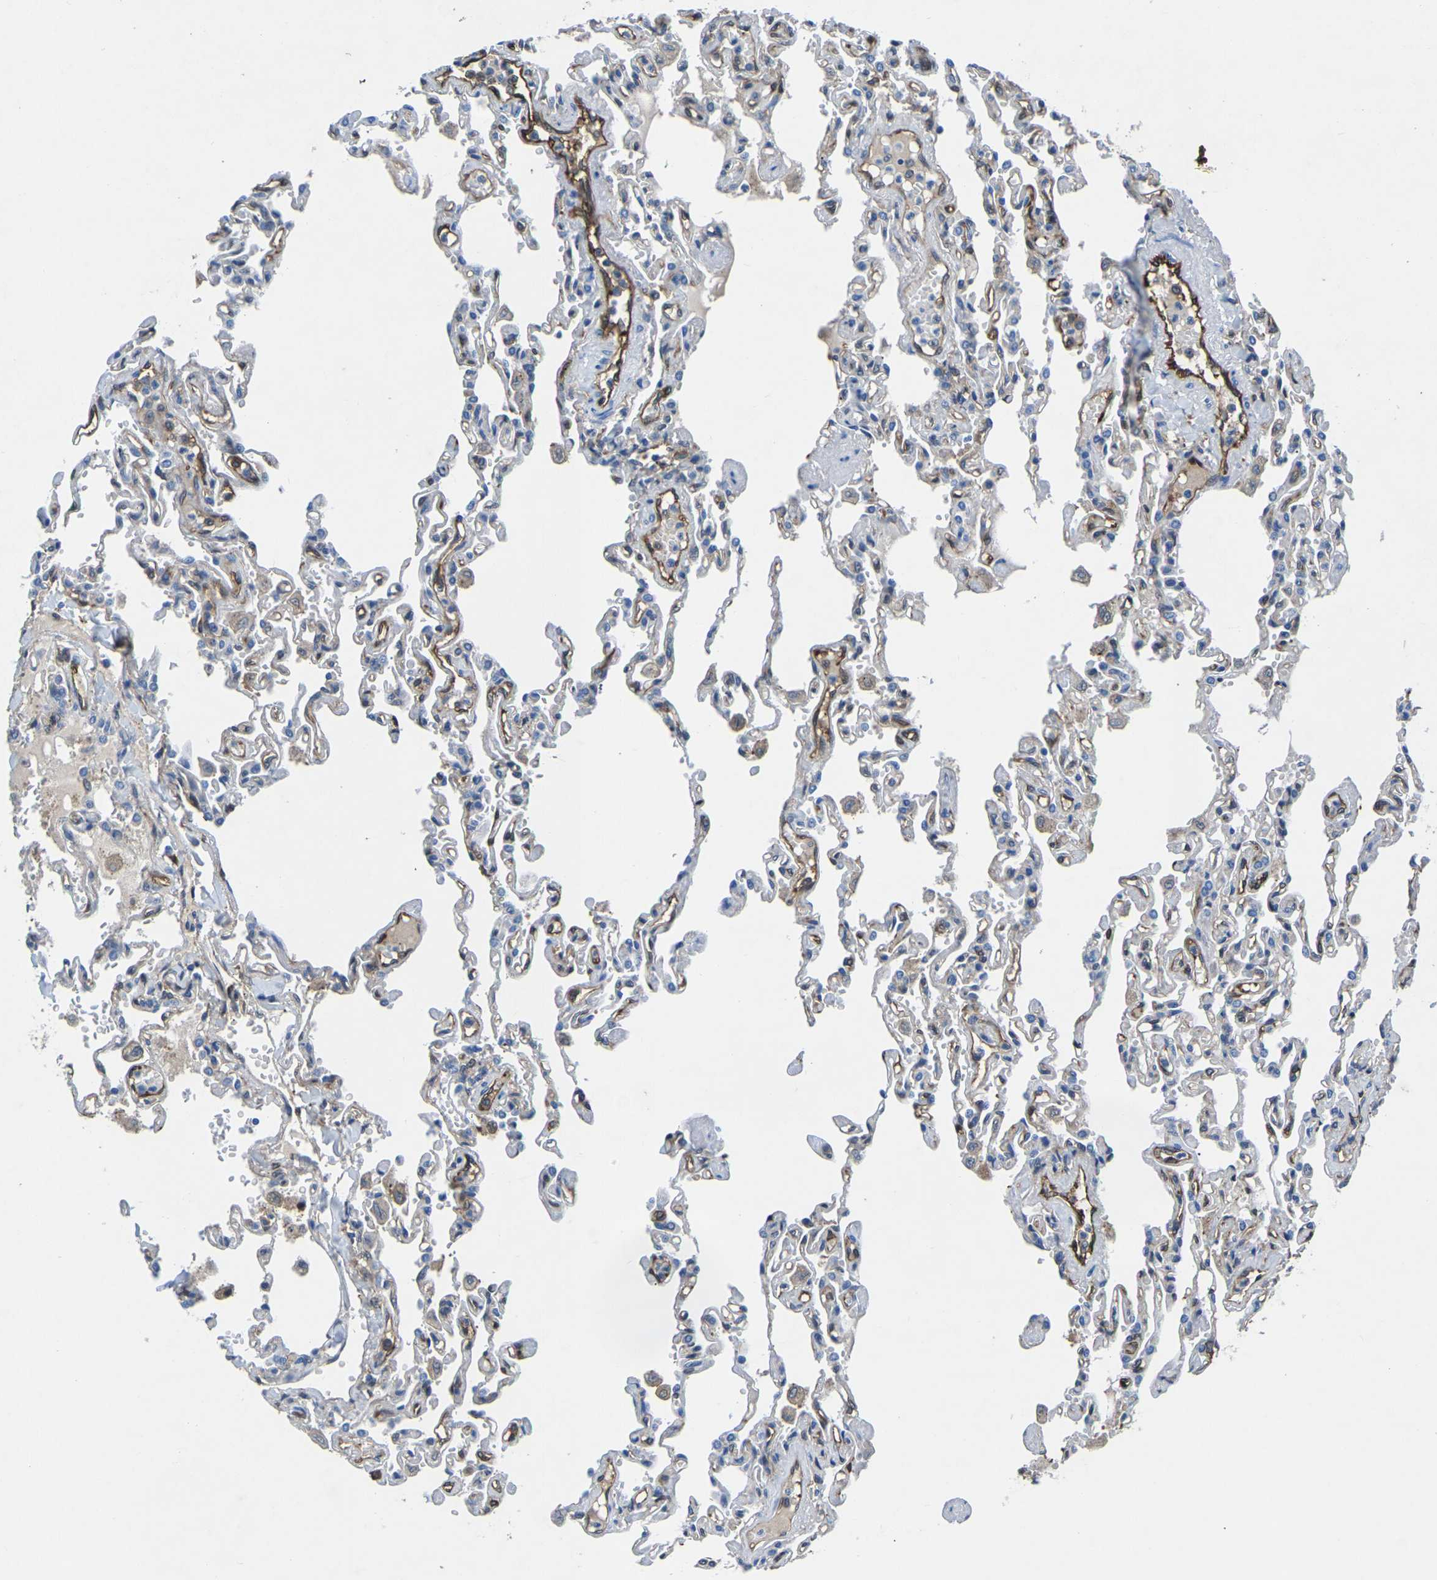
{"staining": {"intensity": "weak", "quantity": "25%-75%", "location": "cytoplasmic/membranous"}, "tissue": "lung", "cell_type": "Alveolar cells", "image_type": "normal", "snomed": [{"axis": "morphology", "description": "Normal tissue, NOS"}, {"axis": "topography", "description": "Lung"}], "caption": "Brown immunohistochemical staining in unremarkable lung demonstrates weak cytoplasmic/membranous expression in about 25%-75% of alveolar cells. Nuclei are stained in blue.", "gene": "ATG2B", "patient": {"sex": "male", "age": 21}}